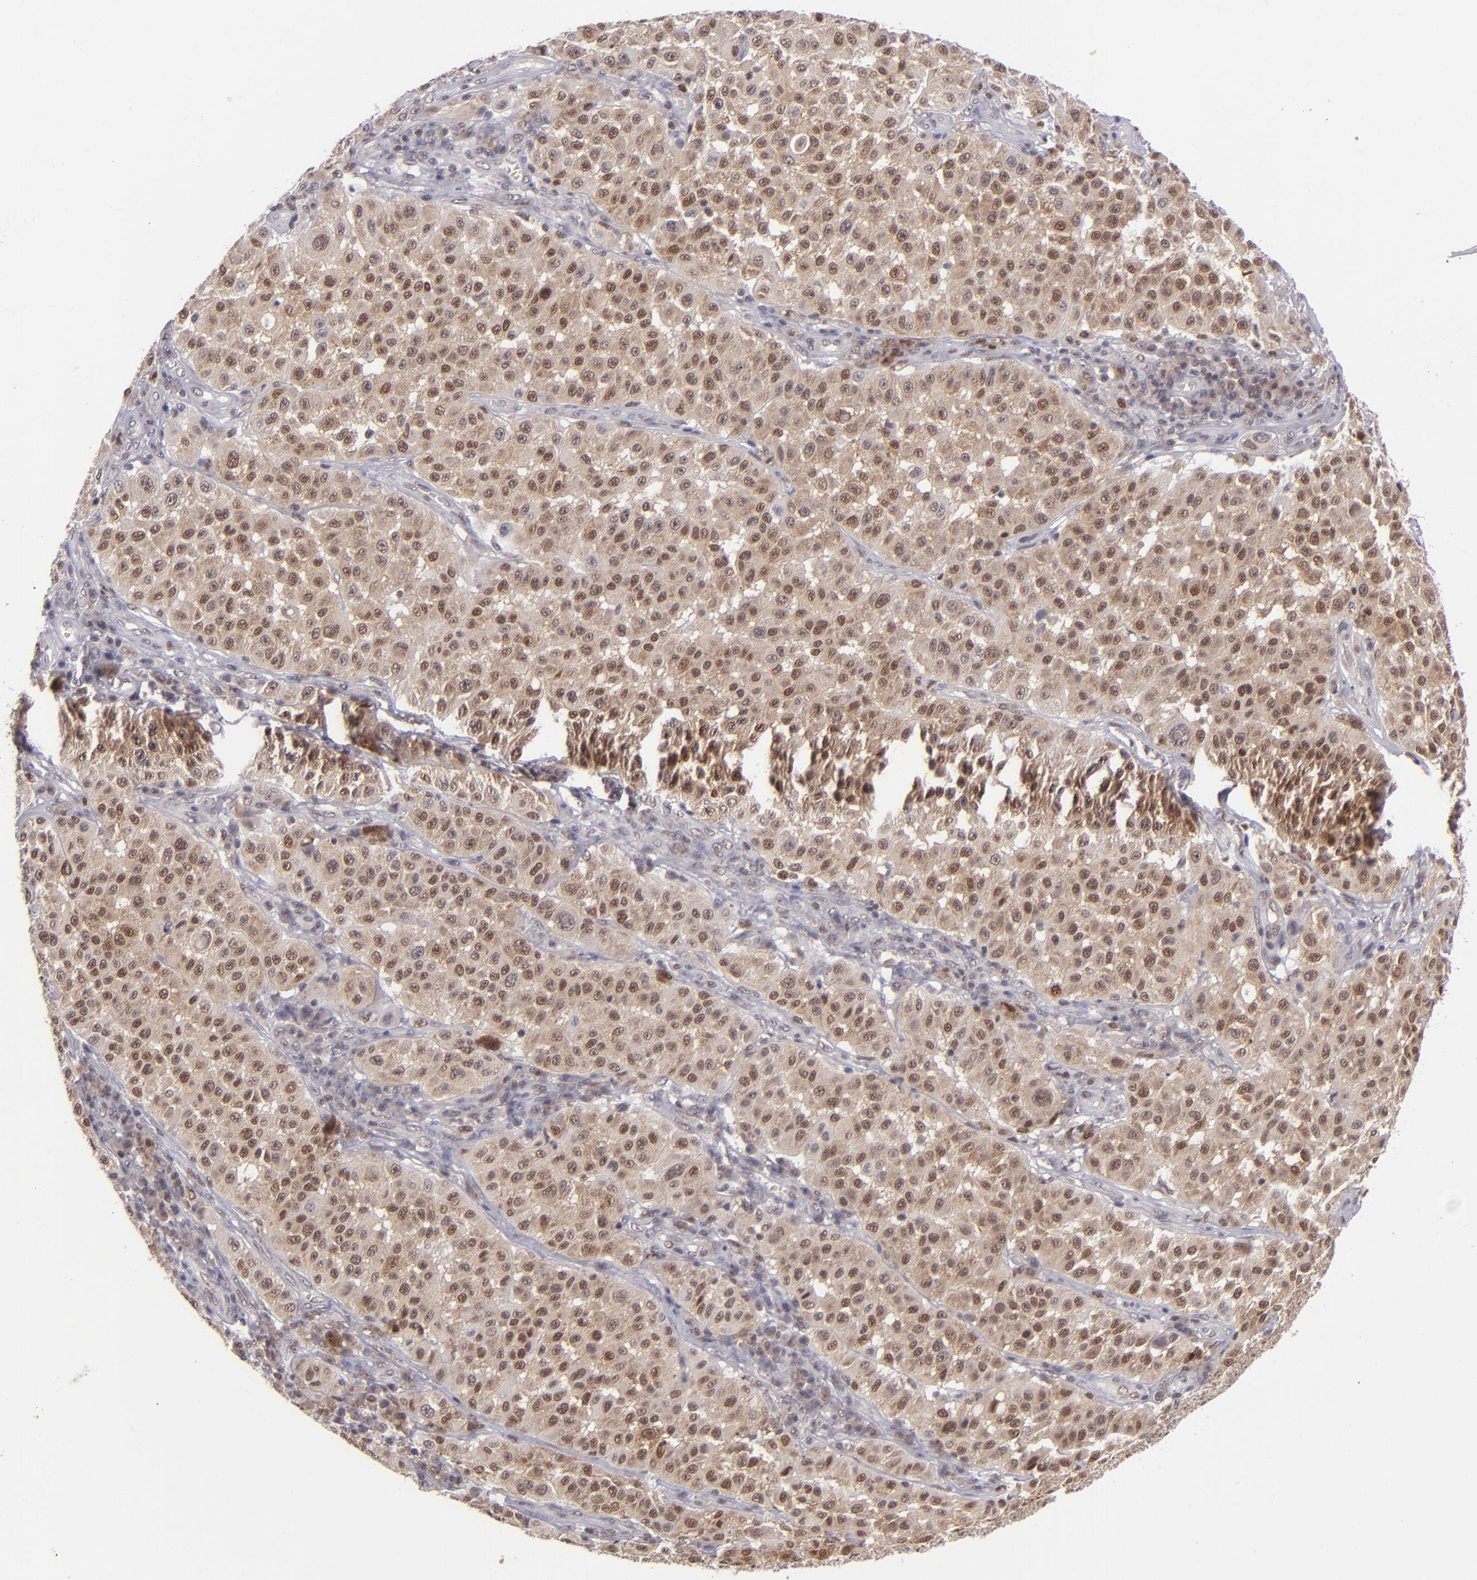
{"staining": {"intensity": "moderate", "quantity": ">75%", "location": "cytoplasmic/membranous,nuclear"}, "tissue": "melanoma", "cell_type": "Tumor cells", "image_type": "cancer", "snomed": [{"axis": "morphology", "description": "Malignant melanoma, NOS"}, {"axis": "topography", "description": "Skin"}], "caption": "Immunohistochemical staining of melanoma exhibits medium levels of moderate cytoplasmic/membranous and nuclear protein expression in approximately >75% of tumor cells.", "gene": "BAG1", "patient": {"sex": "female", "age": 64}}